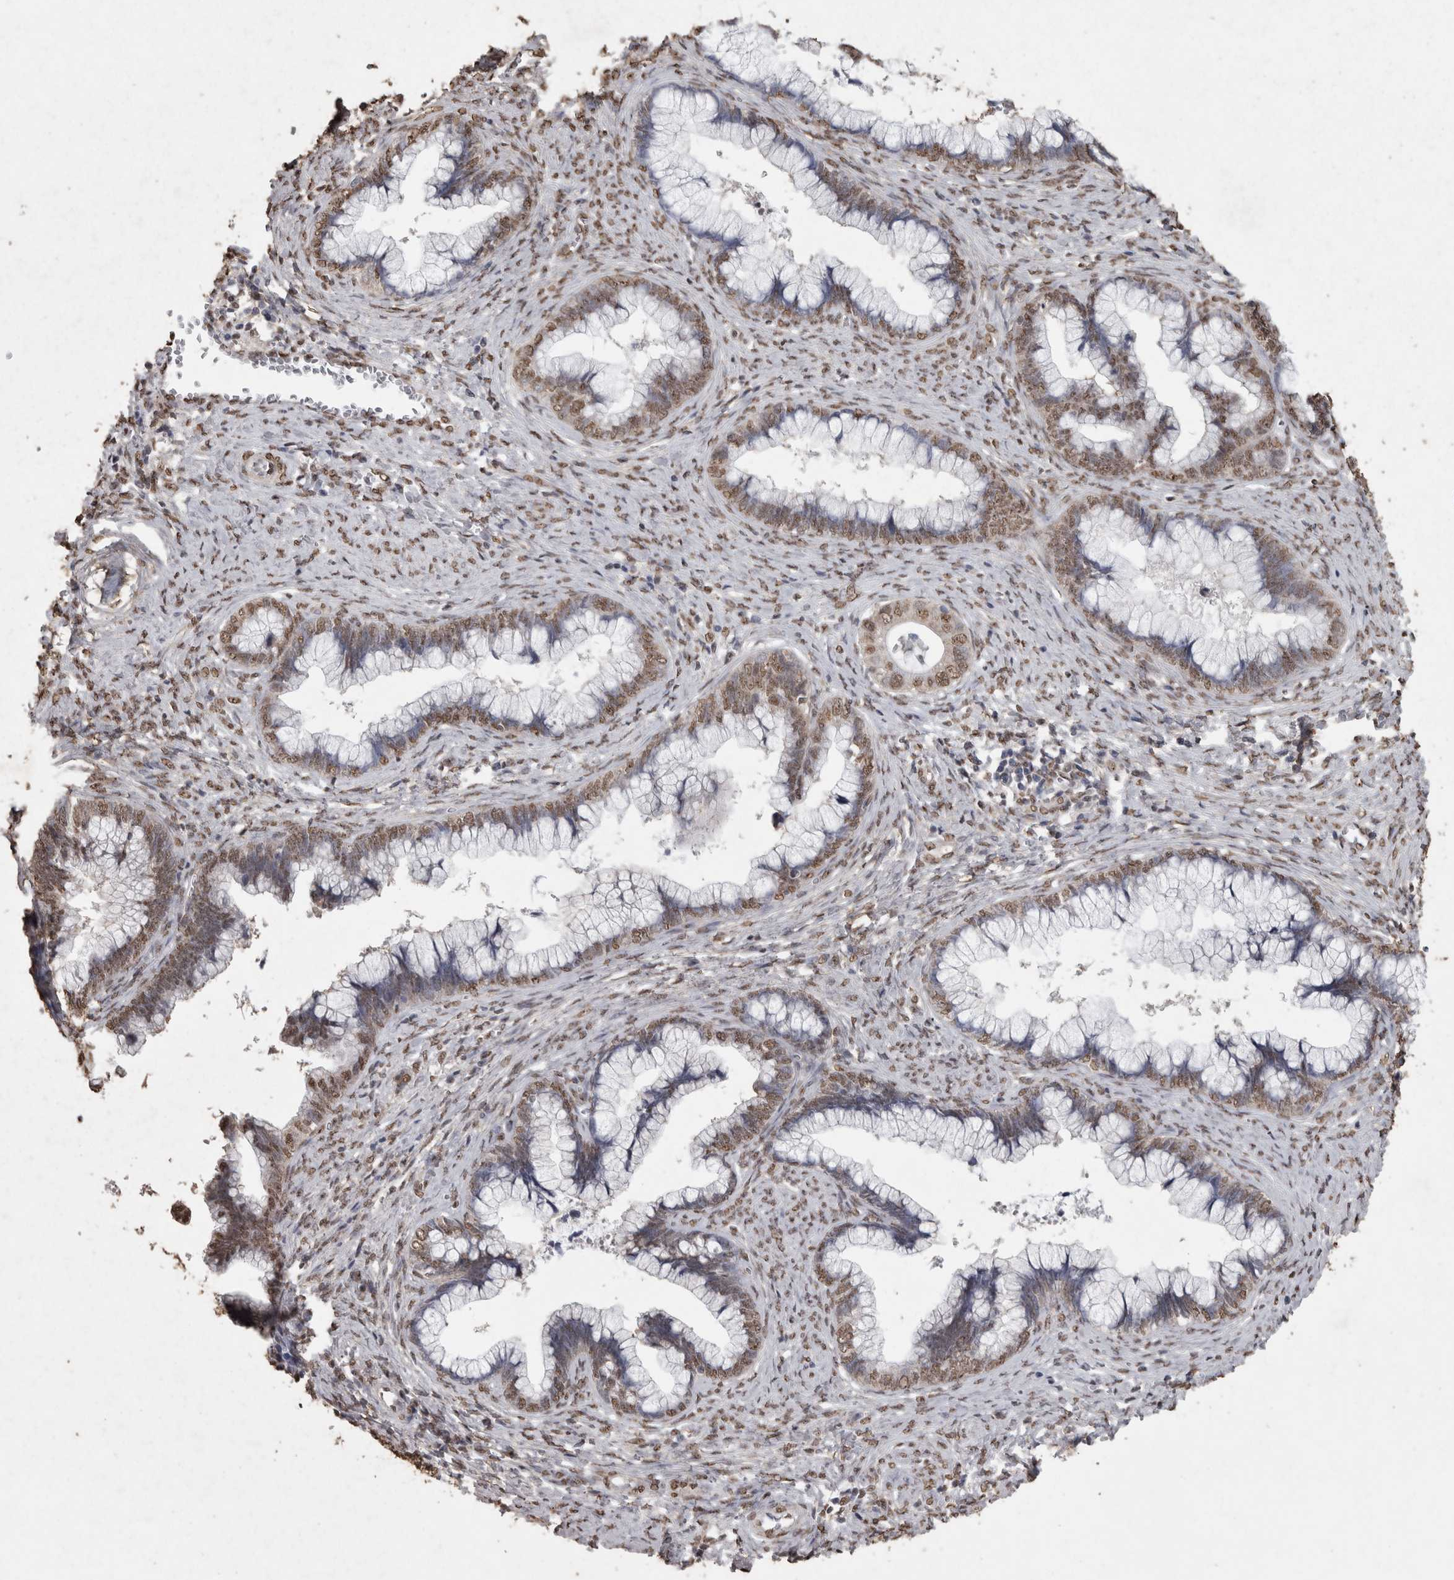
{"staining": {"intensity": "moderate", "quantity": "25%-75%", "location": "nuclear"}, "tissue": "cervical cancer", "cell_type": "Tumor cells", "image_type": "cancer", "snomed": [{"axis": "morphology", "description": "Adenocarcinoma, NOS"}, {"axis": "topography", "description": "Cervix"}], "caption": "Human cervical cancer (adenocarcinoma) stained for a protein (brown) exhibits moderate nuclear positive positivity in about 25%-75% of tumor cells.", "gene": "SMAD7", "patient": {"sex": "female", "age": 44}}